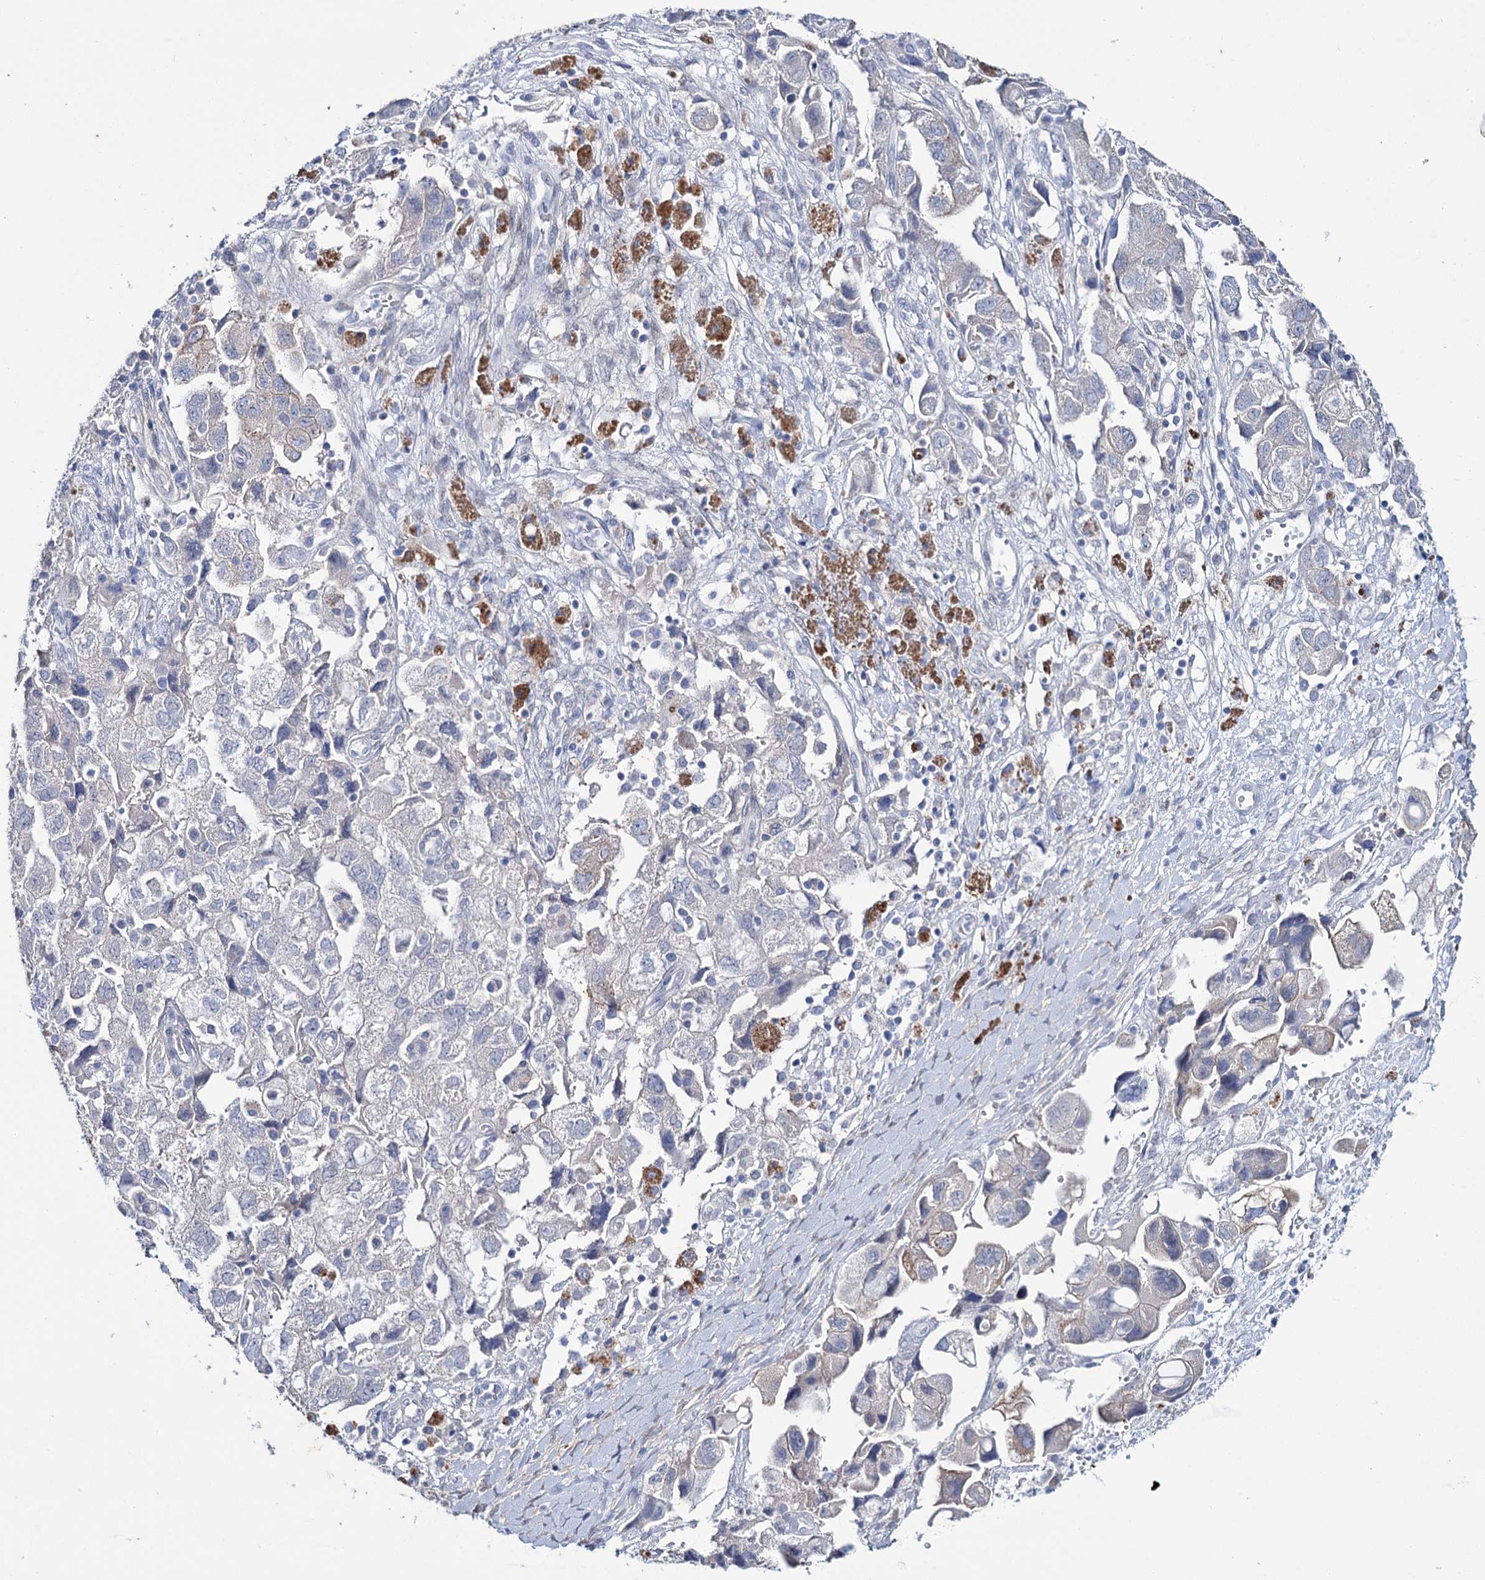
{"staining": {"intensity": "negative", "quantity": "none", "location": "none"}, "tissue": "ovarian cancer", "cell_type": "Tumor cells", "image_type": "cancer", "snomed": [{"axis": "morphology", "description": "Carcinoma, NOS"}, {"axis": "morphology", "description": "Cystadenocarcinoma, serous, NOS"}, {"axis": "topography", "description": "Ovary"}], "caption": "The photomicrograph shows no significant expression in tumor cells of carcinoma (ovarian).", "gene": "LYZL4", "patient": {"sex": "female", "age": 69}}